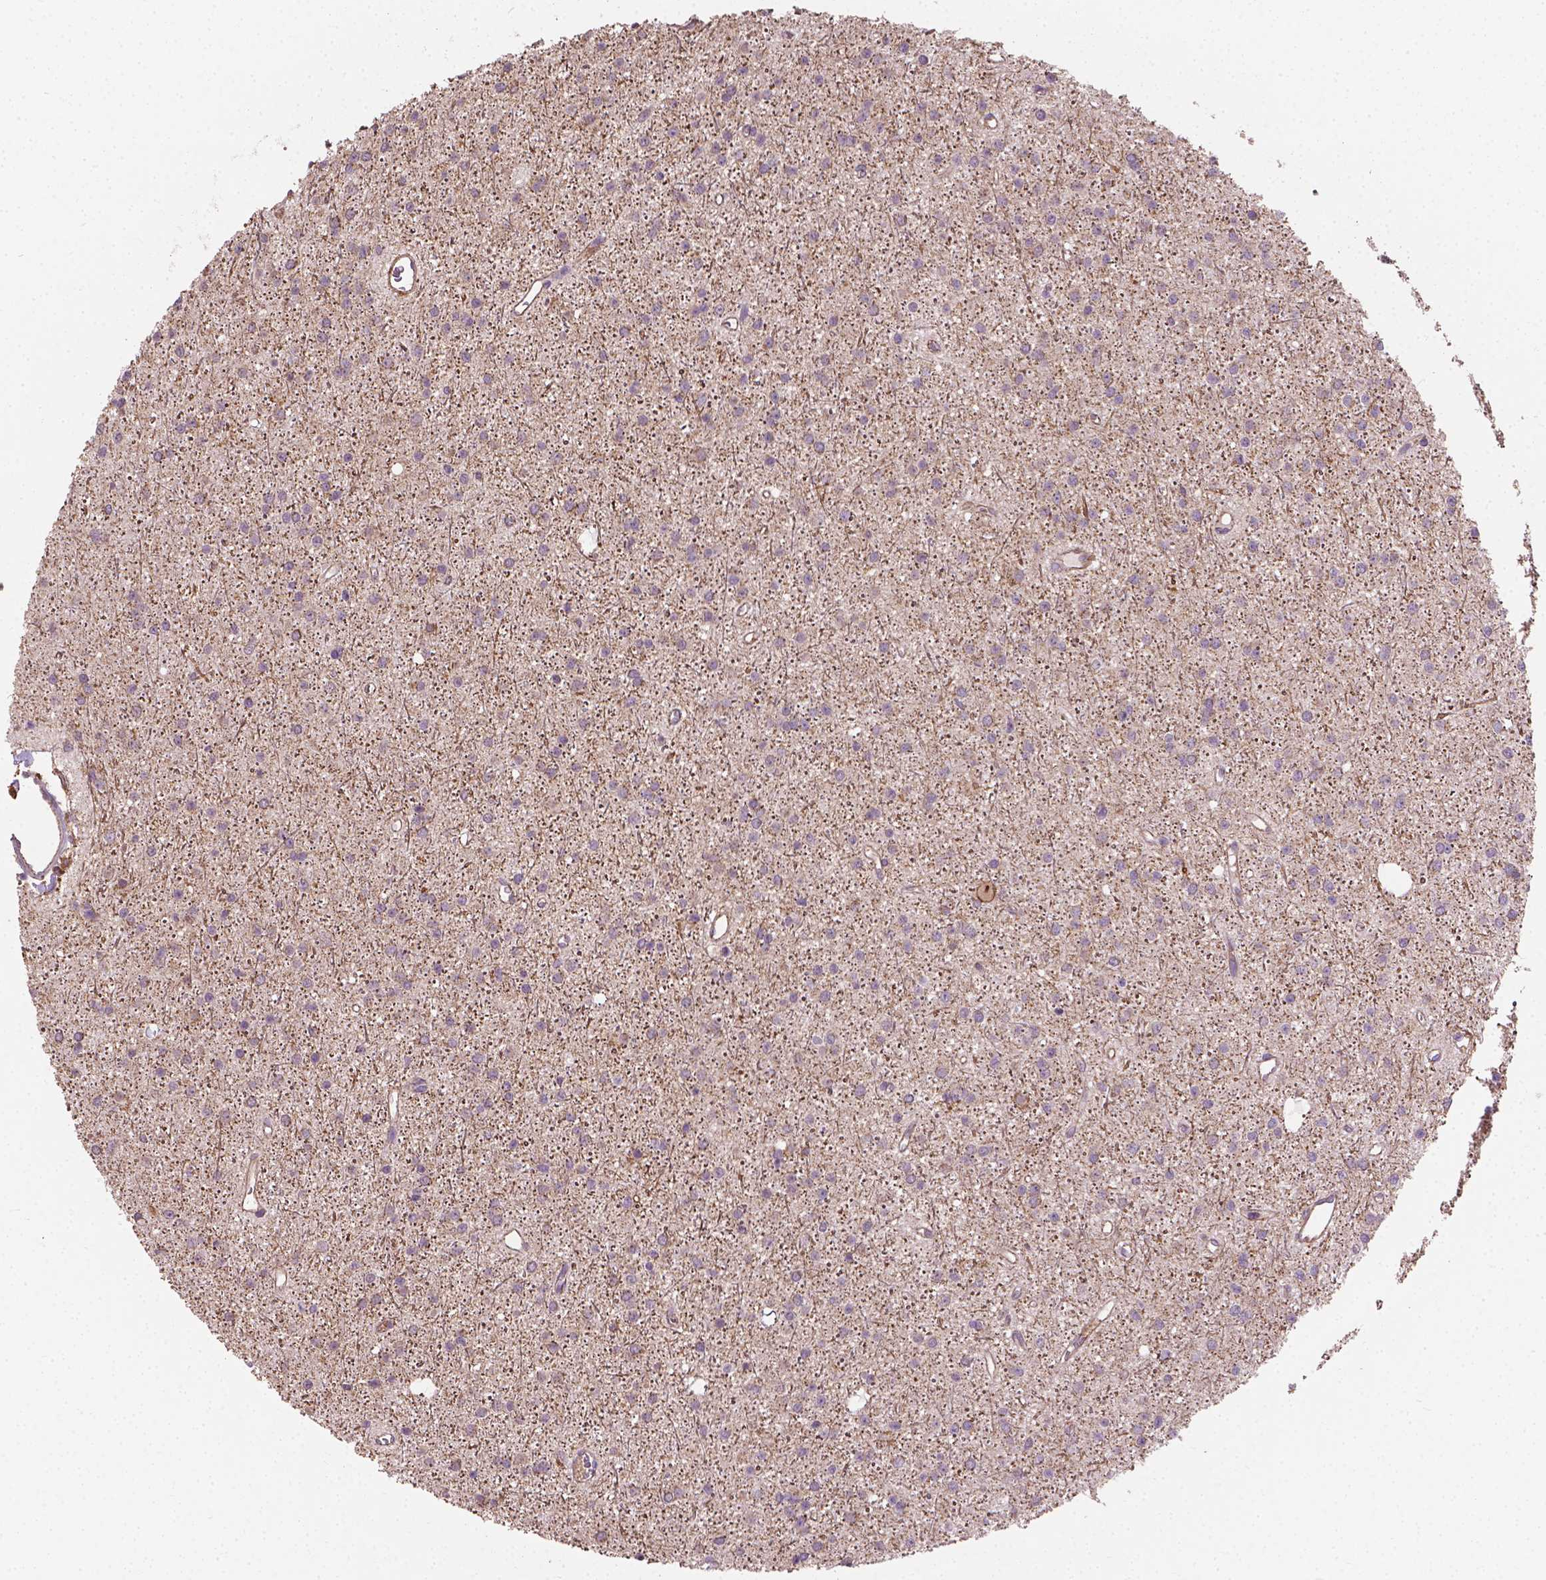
{"staining": {"intensity": "negative", "quantity": "none", "location": "none"}, "tissue": "glioma", "cell_type": "Tumor cells", "image_type": "cancer", "snomed": [{"axis": "morphology", "description": "Glioma, malignant, Low grade"}, {"axis": "topography", "description": "Brain"}], "caption": "Immunohistochemistry of human glioma displays no expression in tumor cells.", "gene": "TCAF1", "patient": {"sex": "male", "age": 27}}